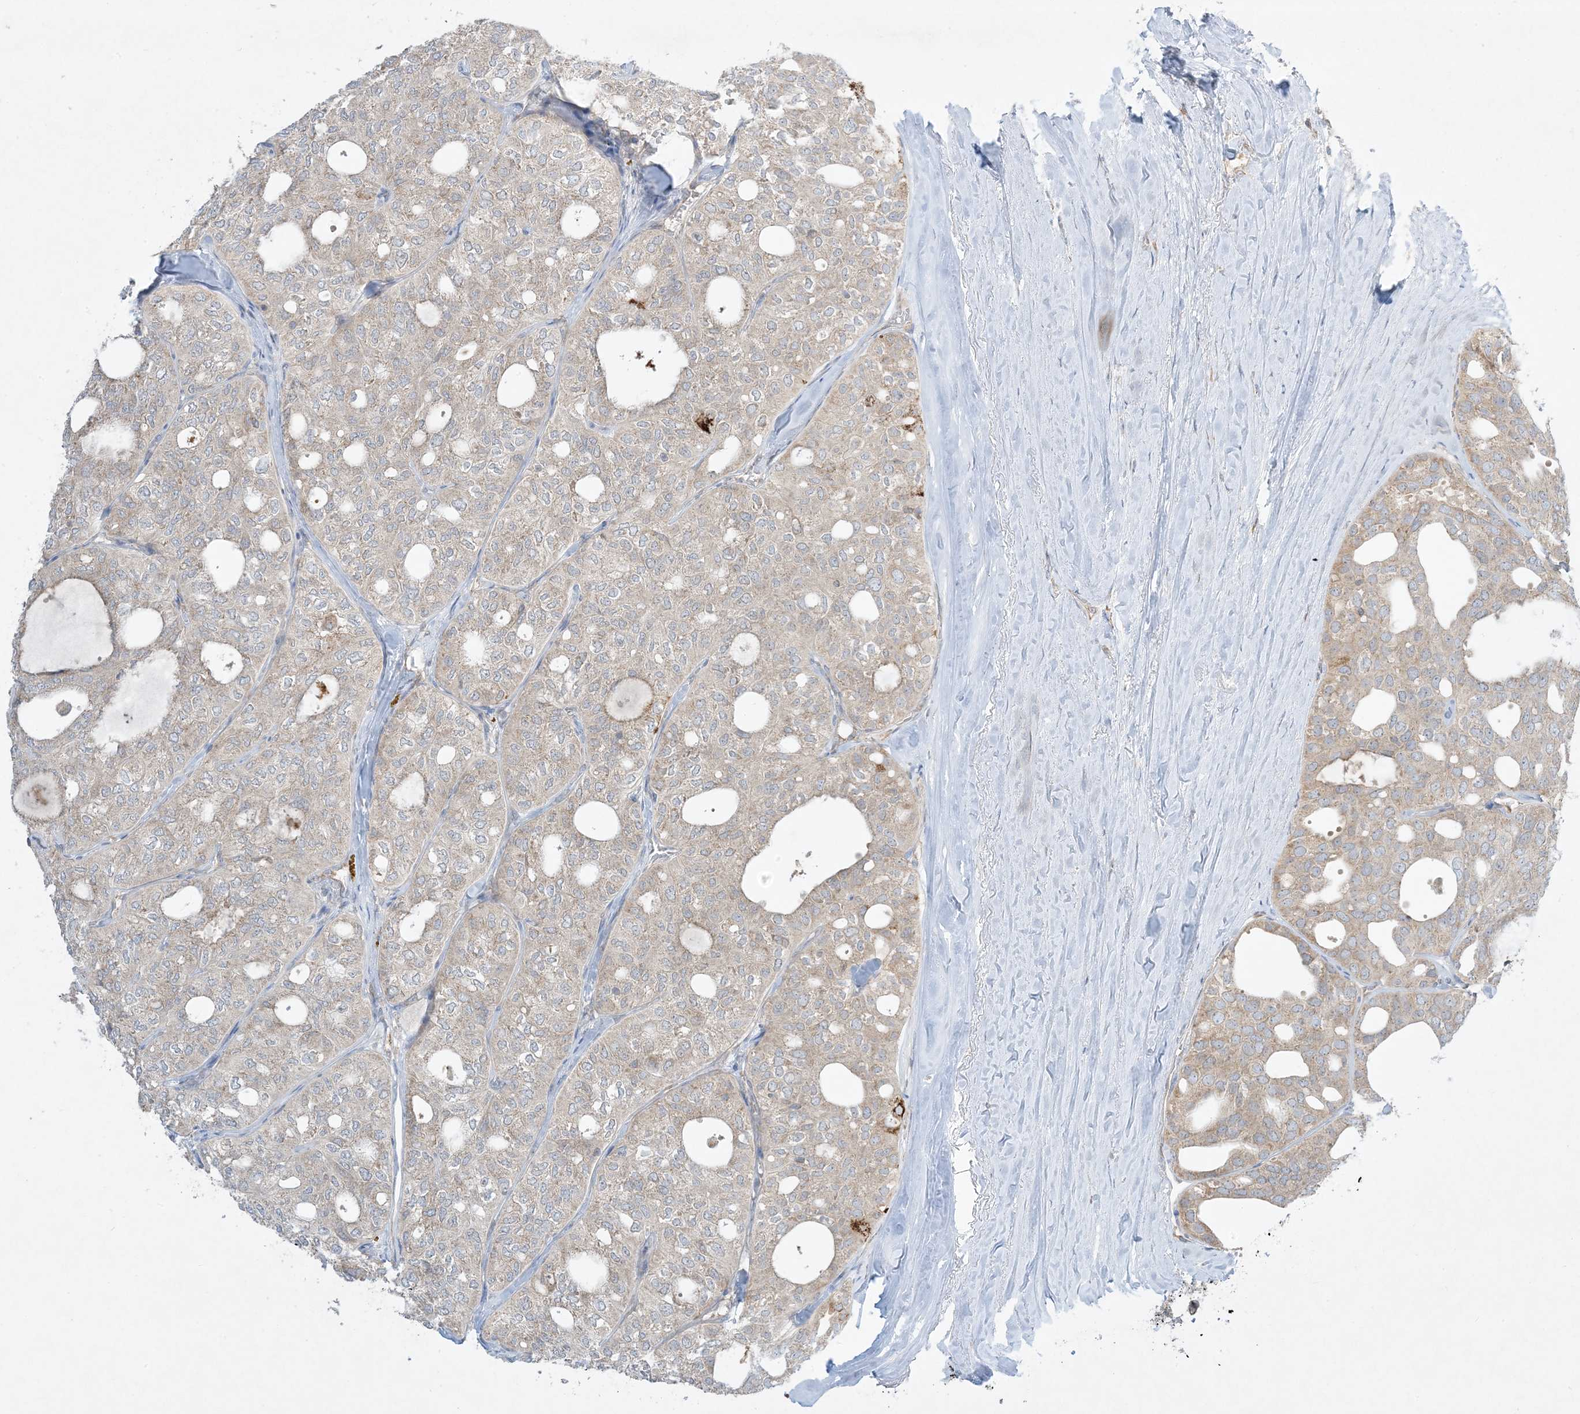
{"staining": {"intensity": "moderate", "quantity": "25%-75%", "location": "cytoplasmic/membranous"}, "tissue": "thyroid cancer", "cell_type": "Tumor cells", "image_type": "cancer", "snomed": [{"axis": "morphology", "description": "Follicular adenoma carcinoma, NOS"}, {"axis": "topography", "description": "Thyroid gland"}], "caption": "Follicular adenoma carcinoma (thyroid) was stained to show a protein in brown. There is medium levels of moderate cytoplasmic/membranous expression in approximately 25%-75% of tumor cells.", "gene": "RPP40", "patient": {"sex": "male", "age": 75}}